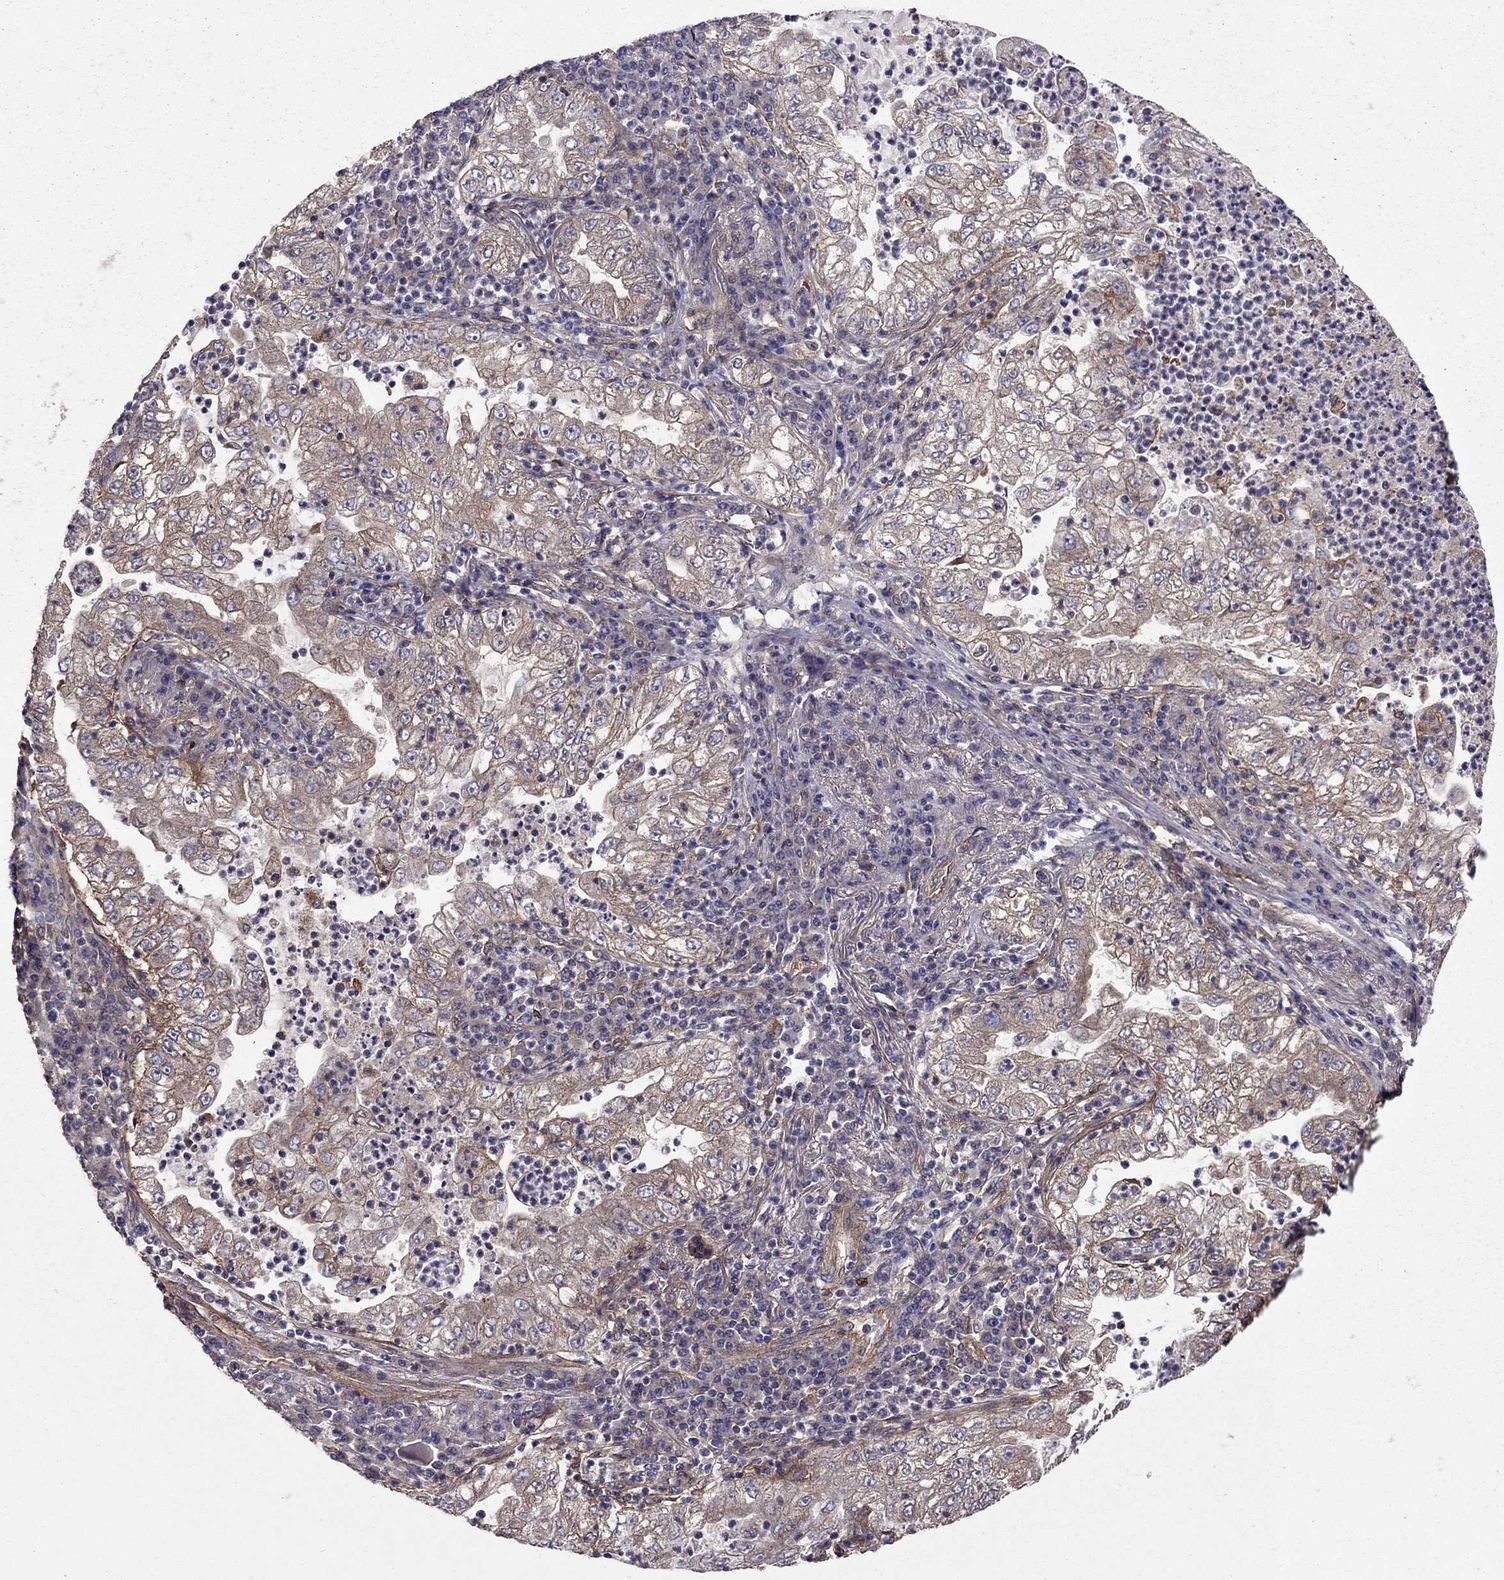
{"staining": {"intensity": "weak", "quantity": ">75%", "location": "cytoplasmic/membranous"}, "tissue": "lung cancer", "cell_type": "Tumor cells", "image_type": "cancer", "snomed": [{"axis": "morphology", "description": "Adenocarcinoma, NOS"}, {"axis": "topography", "description": "Lung"}], "caption": "Lung cancer stained with a brown dye displays weak cytoplasmic/membranous positive expression in about >75% of tumor cells.", "gene": "ITGB1", "patient": {"sex": "female", "age": 73}}